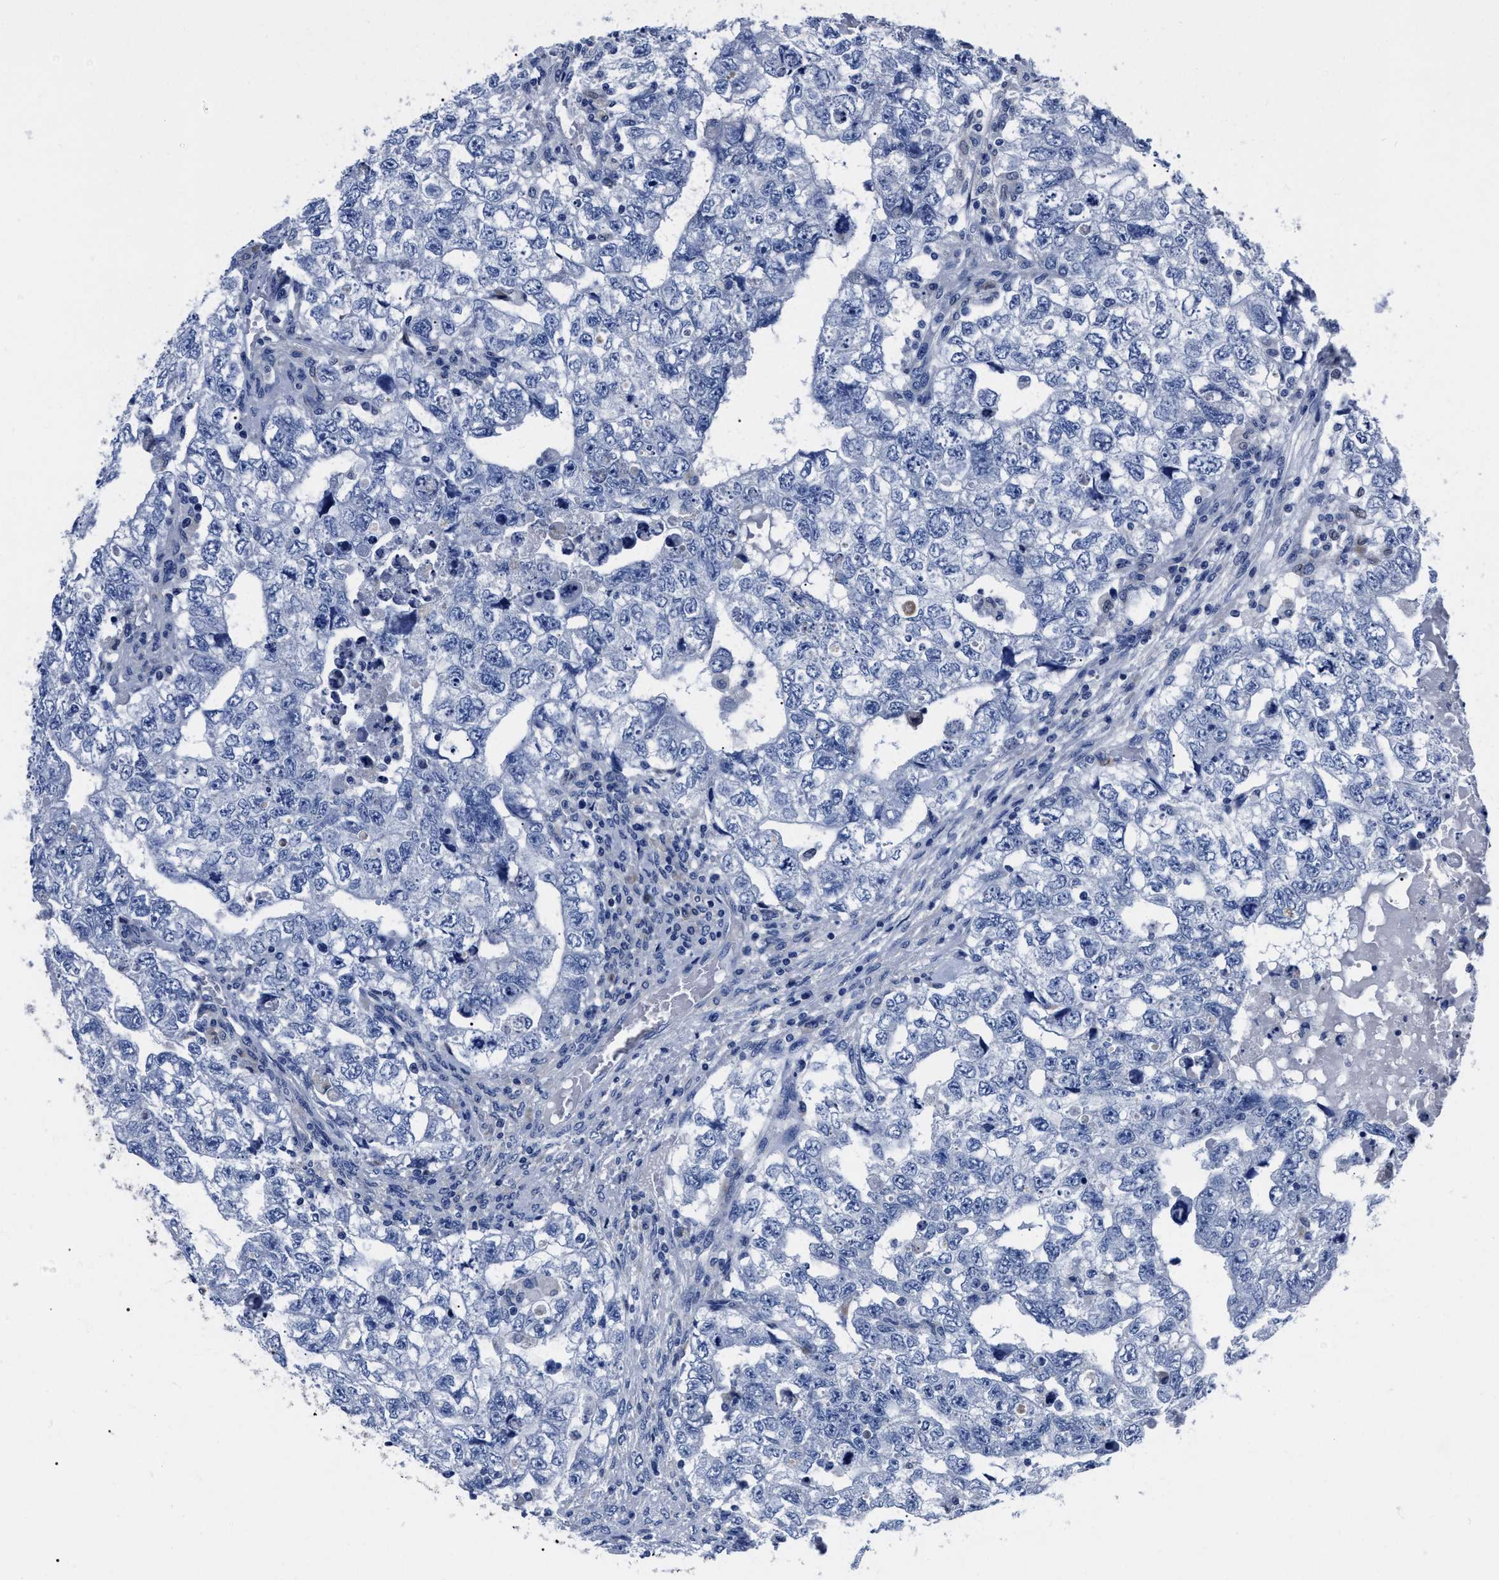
{"staining": {"intensity": "negative", "quantity": "none", "location": "none"}, "tissue": "testis cancer", "cell_type": "Tumor cells", "image_type": "cancer", "snomed": [{"axis": "morphology", "description": "Carcinoma, Embryonal, NOS"}, {"axis": "topography", "description": "Testis"}], "caption": "There is no significant positivity in tumor cells of testis cancer (embryonal carcinoma).", "gene": "MOV10L1", "patient": {"sex": "male", "age": 36}}